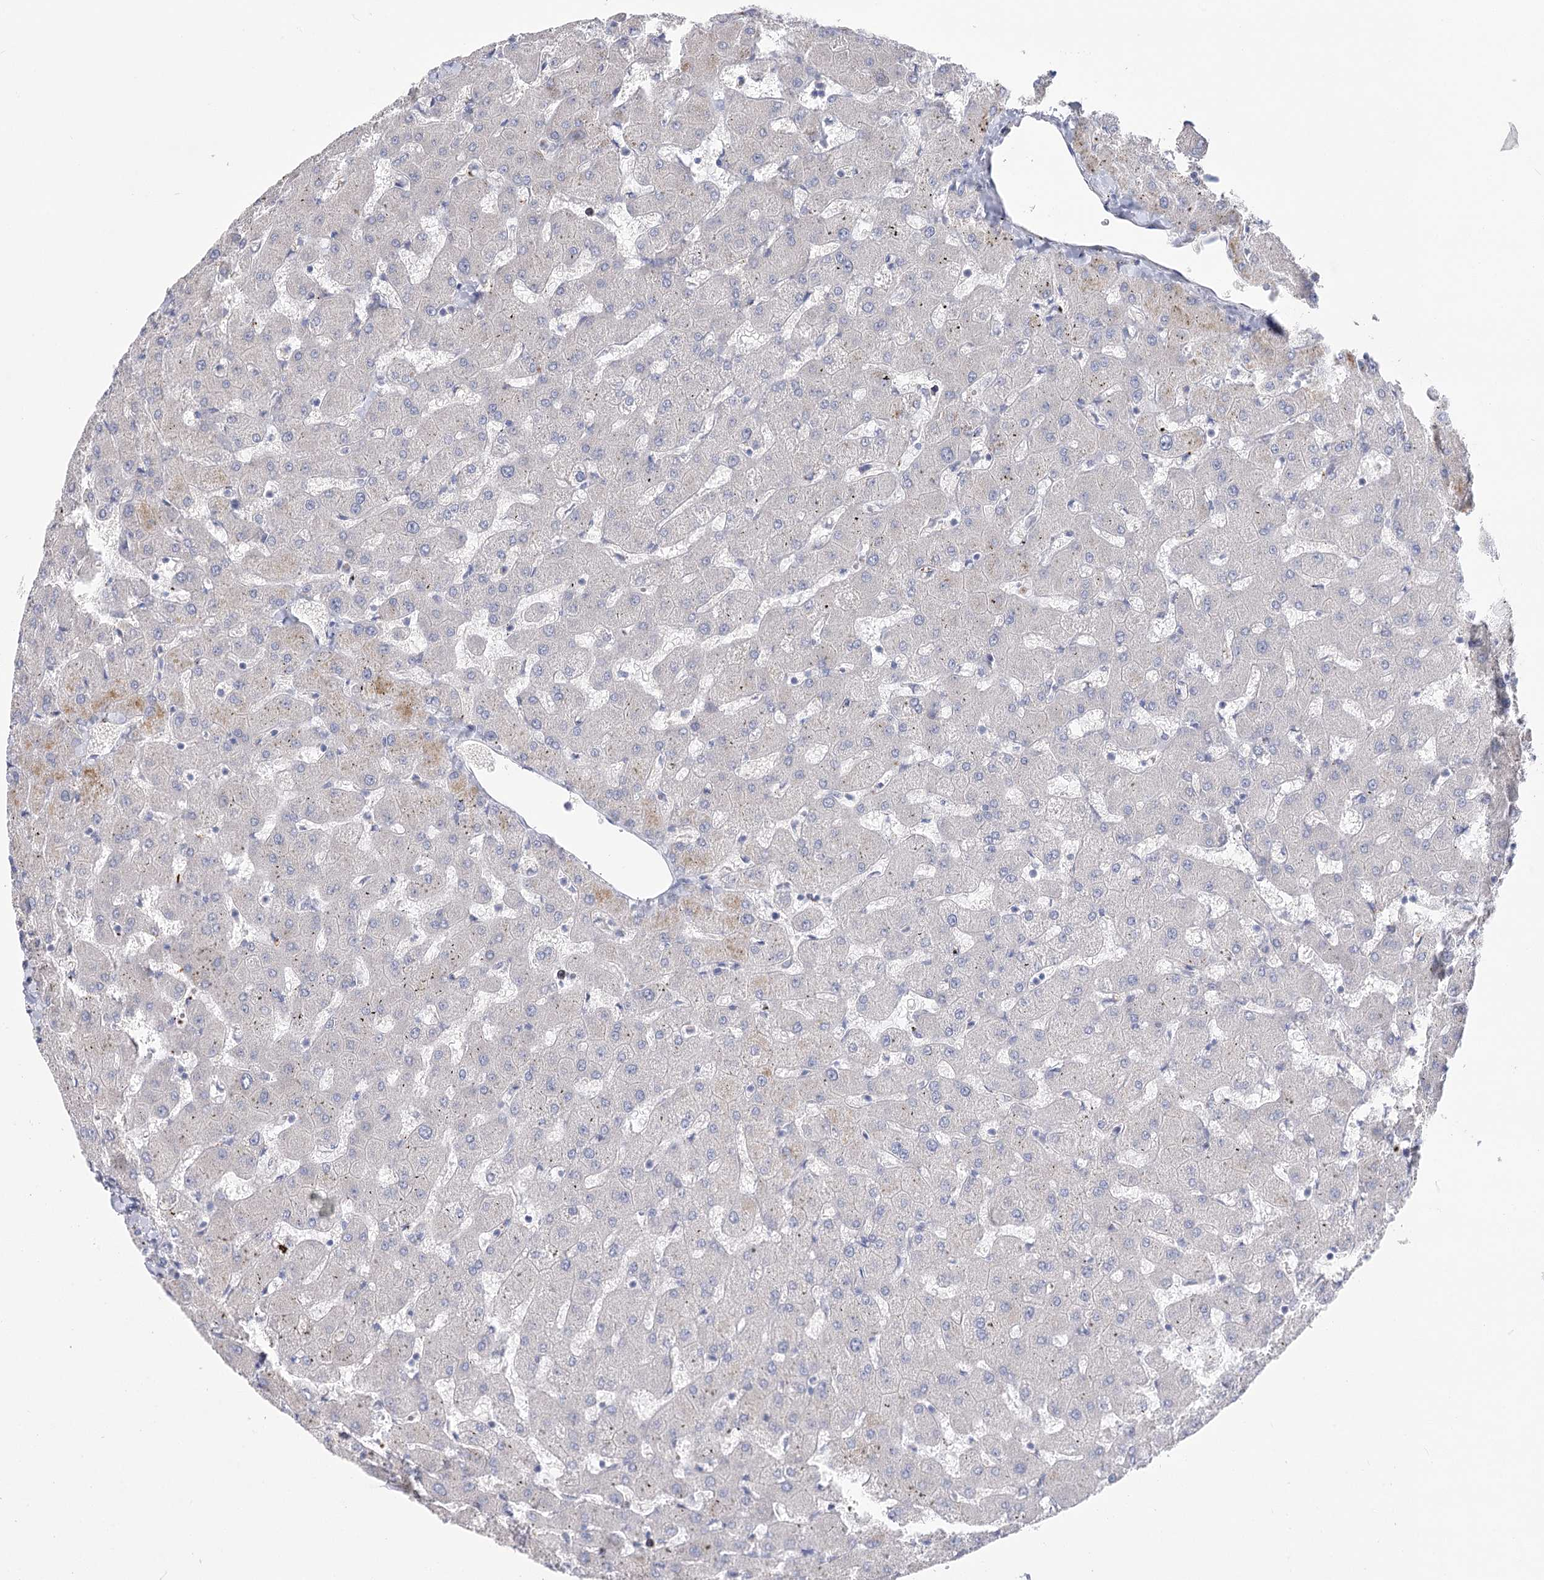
{"staining": {"intensity": "negative", "quantity": "none", "location": "none"}, "tissue": "liver", "cell_type": "Cholangiocytes", "image_type": "normal", "snomed": [{"axis": "morphology", "description": "Normal tissue, NOS"}, {"axis": "topography", "description": "Liver"}], "caption": "Immunohistochemical staining of benign human liver demonstrates no significant positivity in cholangiocytes.", "gene": "NRAP", "patient": {"sex": "female", "age": 63}}